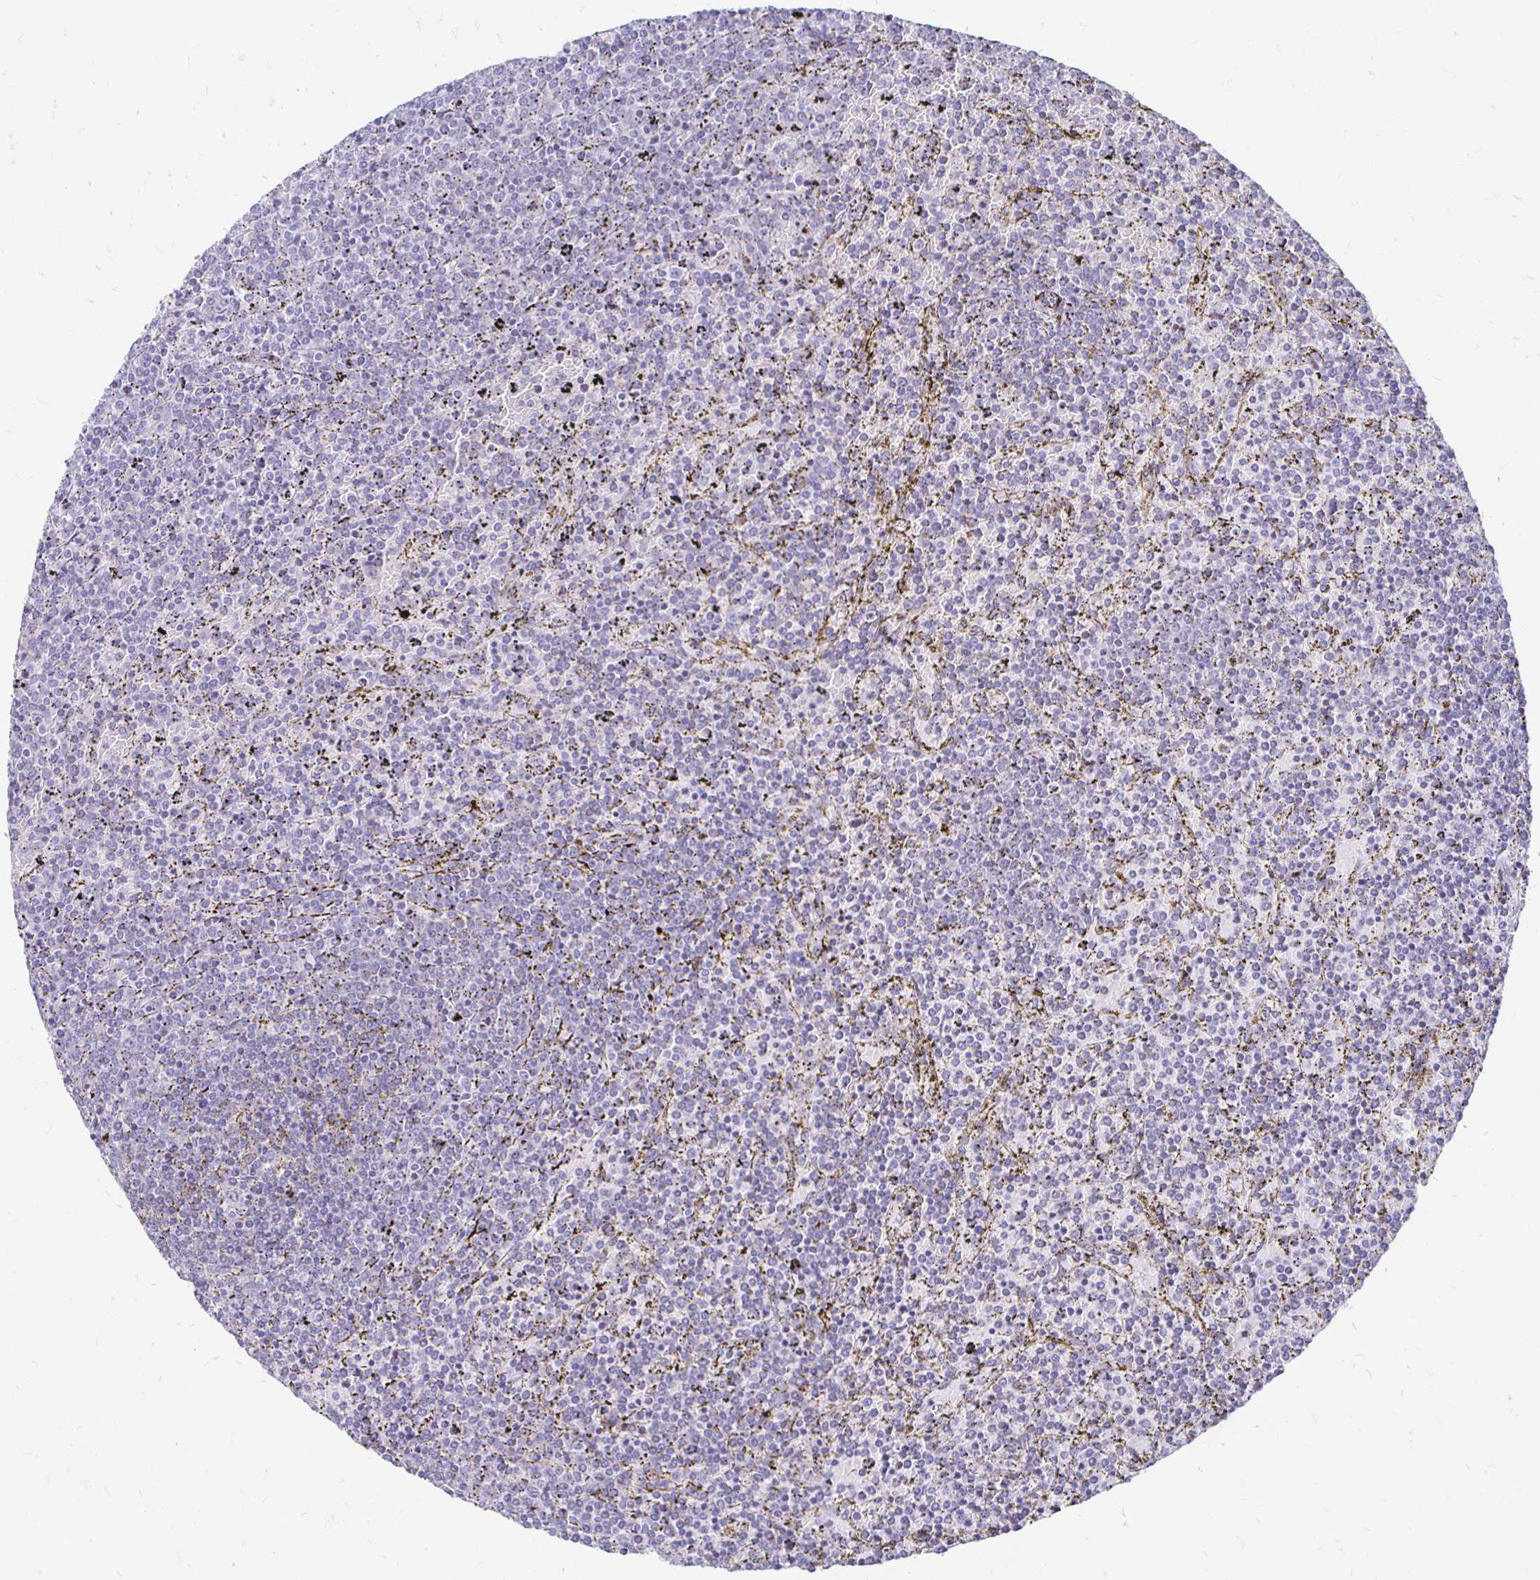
{"staining": {"intensity": "negative", "quantity": "none", "location": "none"}, "tissue": "lymphoma", "cell_type": "Tumor cells", "image_type": "cancer", "snomed": [{"axis": "morphology", "description": "Malignant lymphoma, non-Hodgkin's type, Low grade"}, {"axis": "topography", "description": "Spleen"}], "caption": "The histopathology image demonstrates no significant staining in tumor cells of malignant lymphoma, non-Hodgkin's type (low-grade). Nuclei are stained in blue.", "gene": "PEG10", "patient": {"sex": "female", "age": 77}}